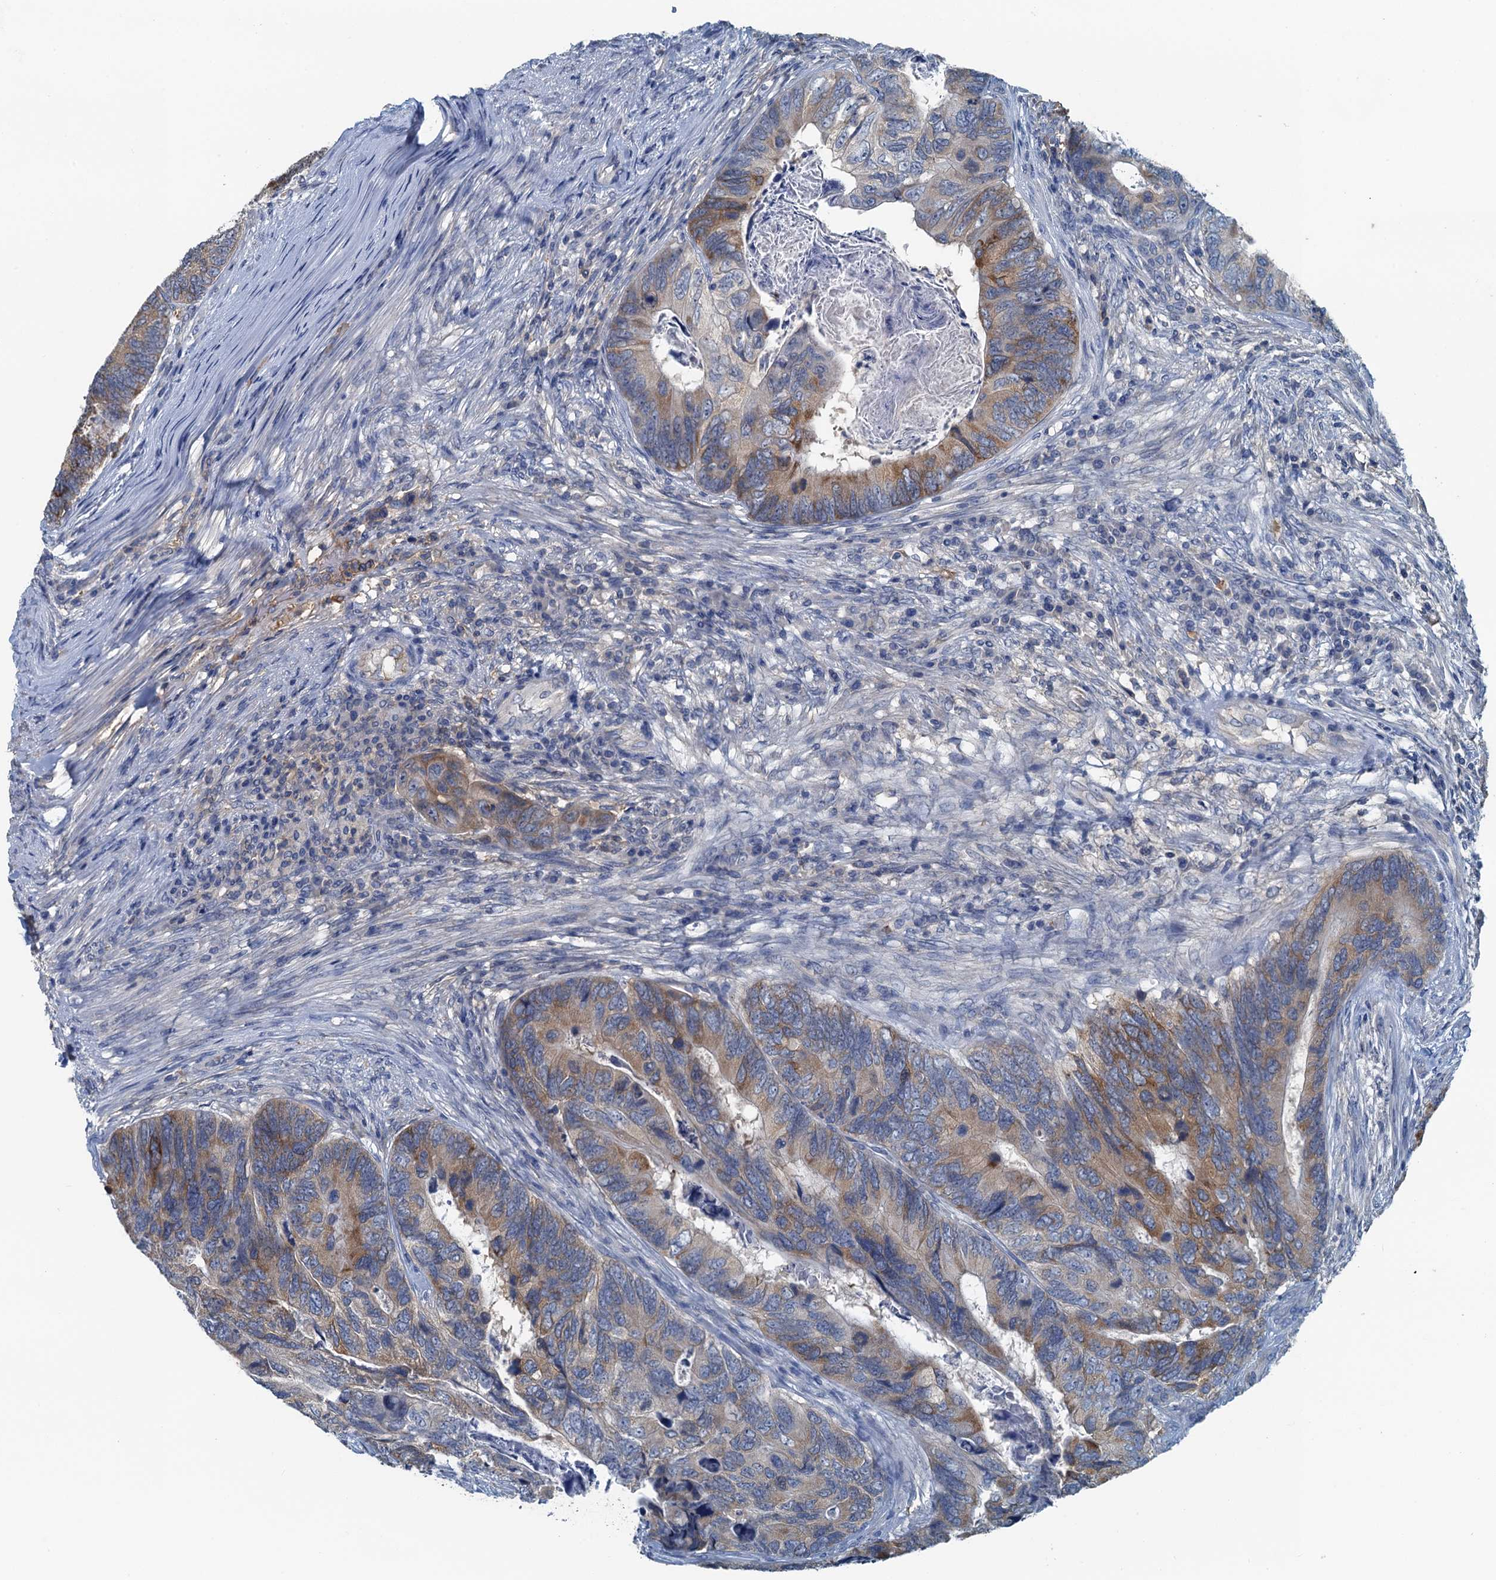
{"staining": {"intensity": "moderate", "quantity": "25%-75%", "location": "cytoplasmic/membranous"}, "tissue": "colorectal cancer", "cell_type": "Tumor cells", "image_type": "cancer", "snomed": [{"axis": "morphology", "description": "Adenocarcinoma, NOS"}, {"axis": "topography", "description": "Colon"}], "caption": "This micrograph shows colorectal cancer stained with immunohistochemistry to label a protein in brown. The cytoplasmic/membranous of tumor cells show moderate positivity for the protein. Nuclei are counter-stained blue.", "gene": "LSM14B", "patient": {"sex": "female", "age": 67}}